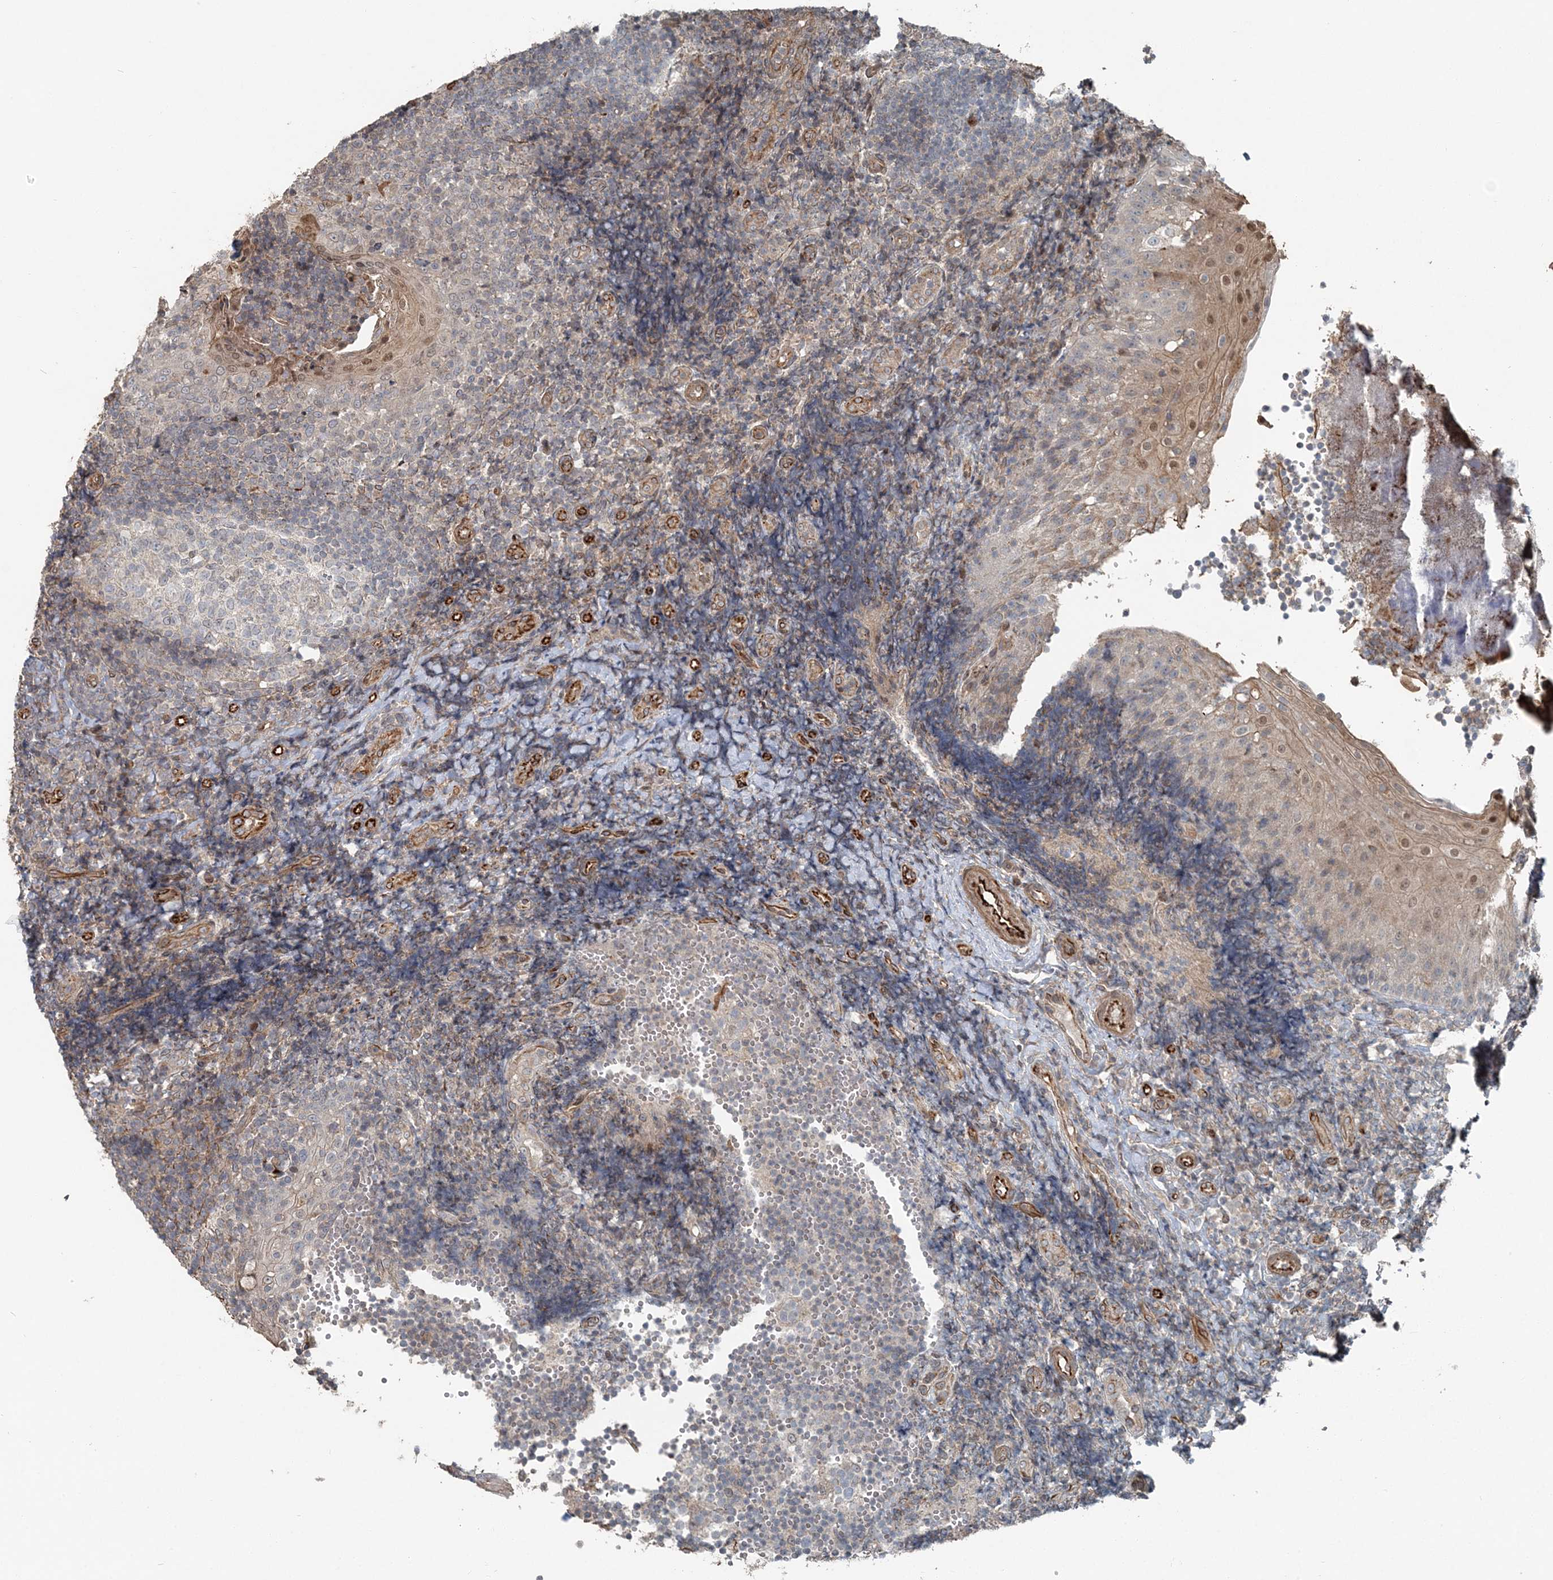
{"staining": {"intensity": "negative", "quantity": "none", "location": "none"}, "tissue": "tonsil", "cell_type": "Germinal center cells", "image_type": "normal", "snomed": [{"axis": "morphology", "description": "Normal tissue, NOS"}, {"axis": "topography", "description": "Tonsil"}], "caption": "IHC image of benign tonsil stained for a protein (brown), which exhibits no staining in germinal center cells.", "gene": "FBXL17", "patient": {"sex": "female", "age": 40}}